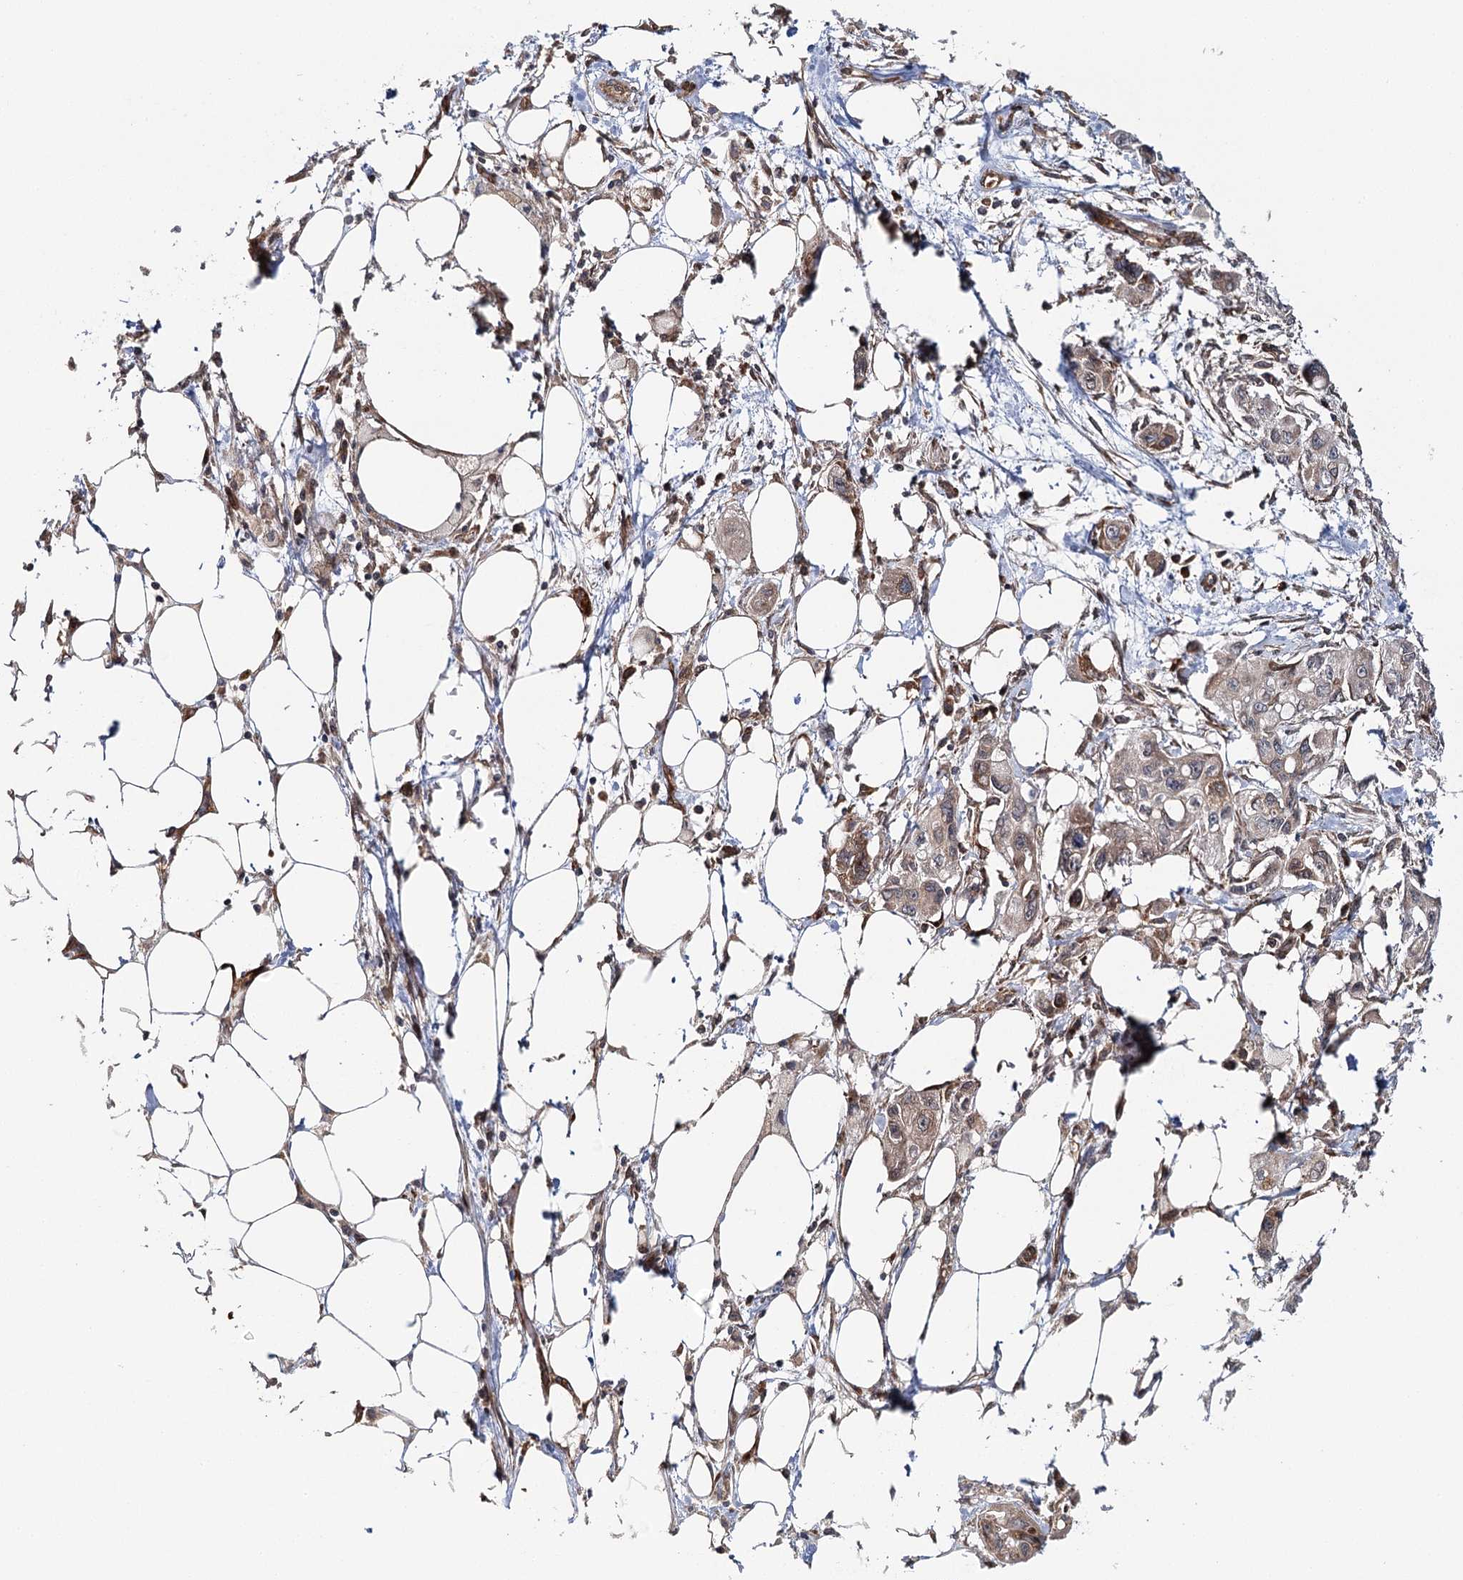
{"staining": {"intensity": "moderate", "quantity": ">75%", "location": "cytoplasmic/membranous"}, "tissue": "pancreatic cancer", "cell_type": "Tumor cells", "image_type": "cancer", "snomed": [{"axis": "morphology", "description": "Adenocarcinoma, NOS"}, {"axis": "topography", "description": "Pancreas"}], "caption": "This micrograph shows immunohistochemistry staining of pancreatic adenocarcinoma, with medium moderate cytoplasmic/membranous positivity in about >75% of tumor cells.", "gene": "MKNK1", "patient": {"sex": "male", "age": 75}}